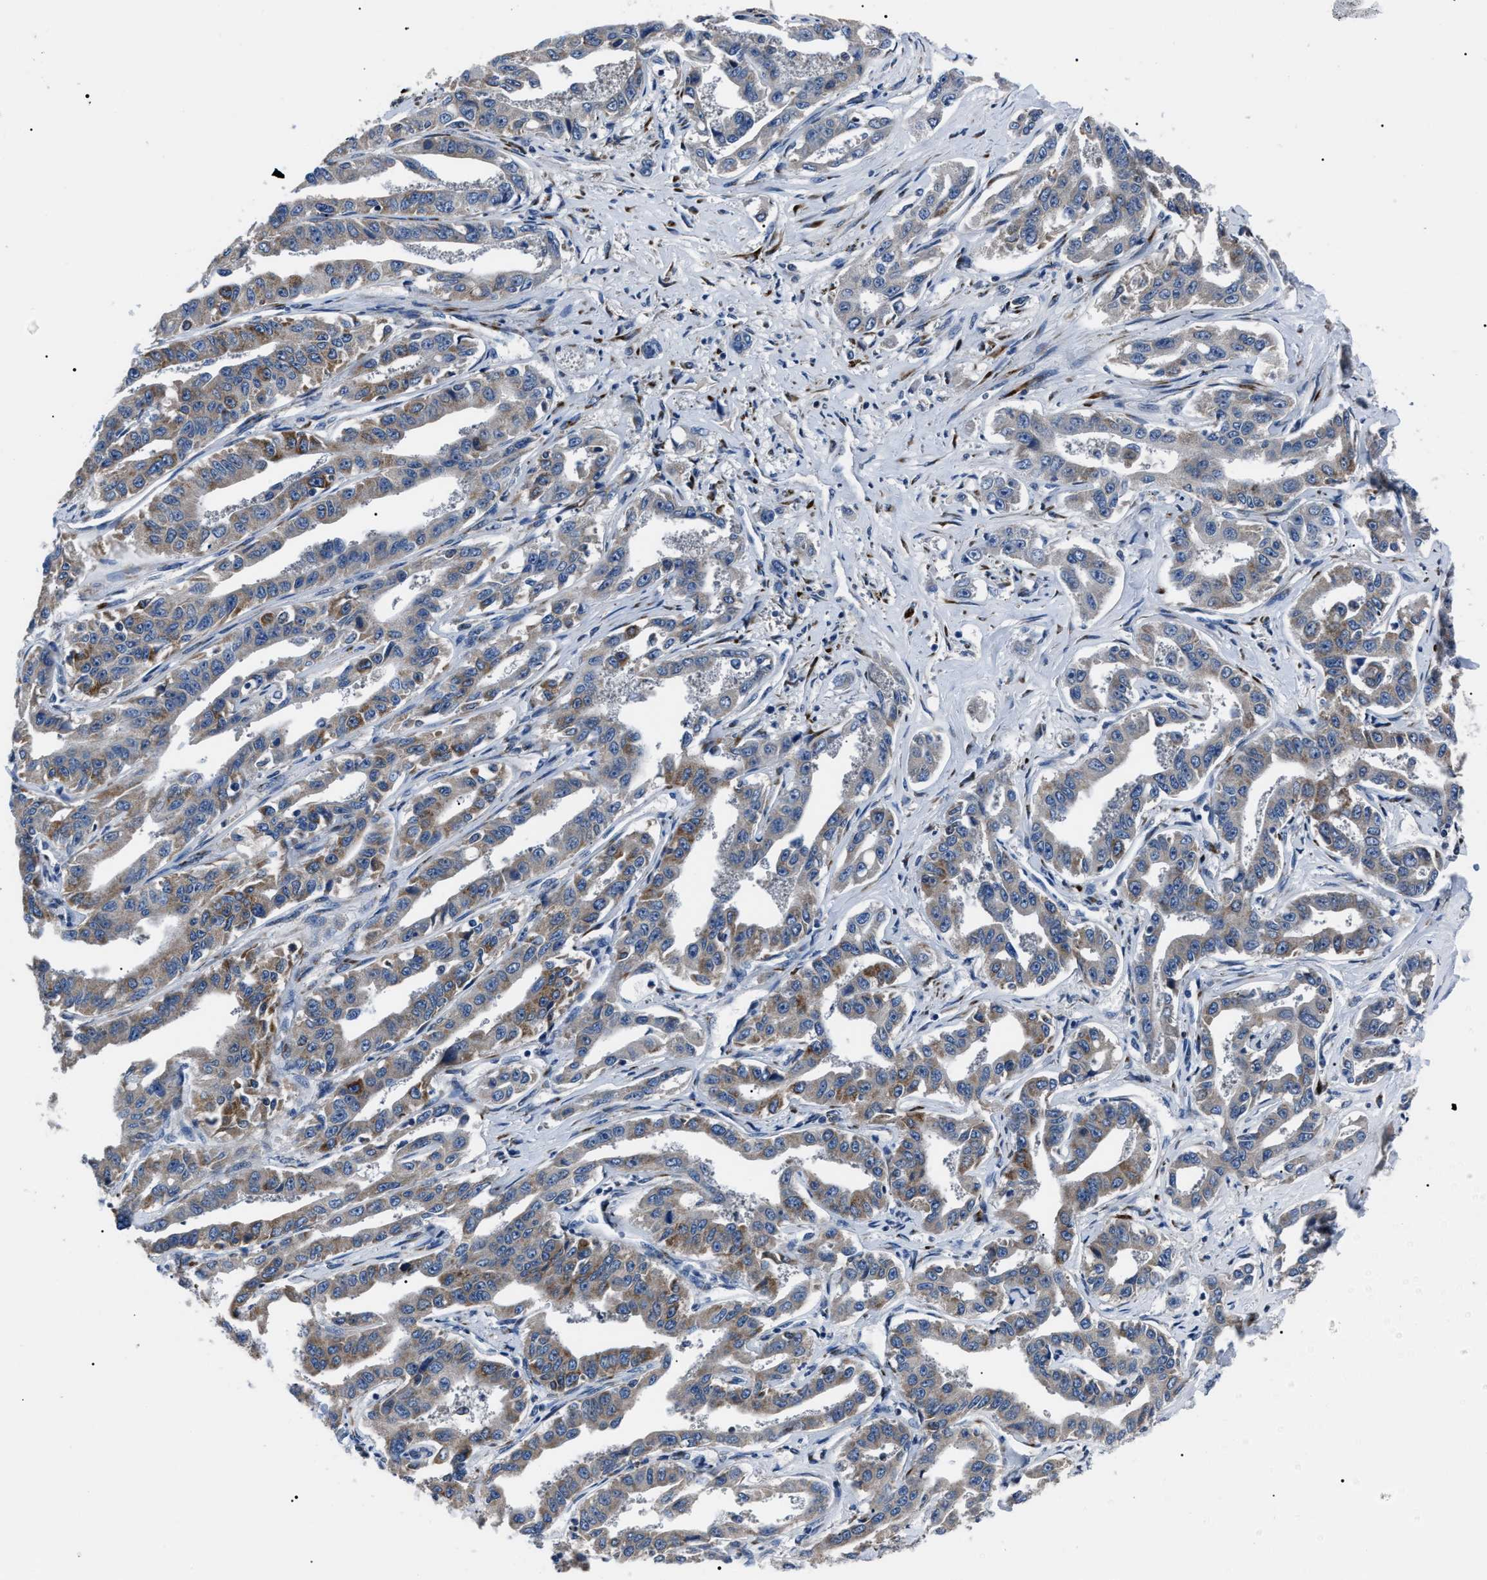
{"staining": {"intensity": "moderate", "quantity": "25%-75%", "location": "cytoplasmic/membranous"}, "tissue": "liver cancer", "cell_type": "Tumor cells", "image_type": "cancer", "snomed": [{"axis": "morphology", "description": "Cholangiocarcinoma"}, {"axis": "topography", "description": "Liver"}], "caption": "Moderate cytoplasmic/membranous protein expression is seen in approximately 25%-75% of tumor cells in cholangiocarcinoma (liver).", "gene": "LRRC14", "patient": {"sex": "male", "age": 59}}